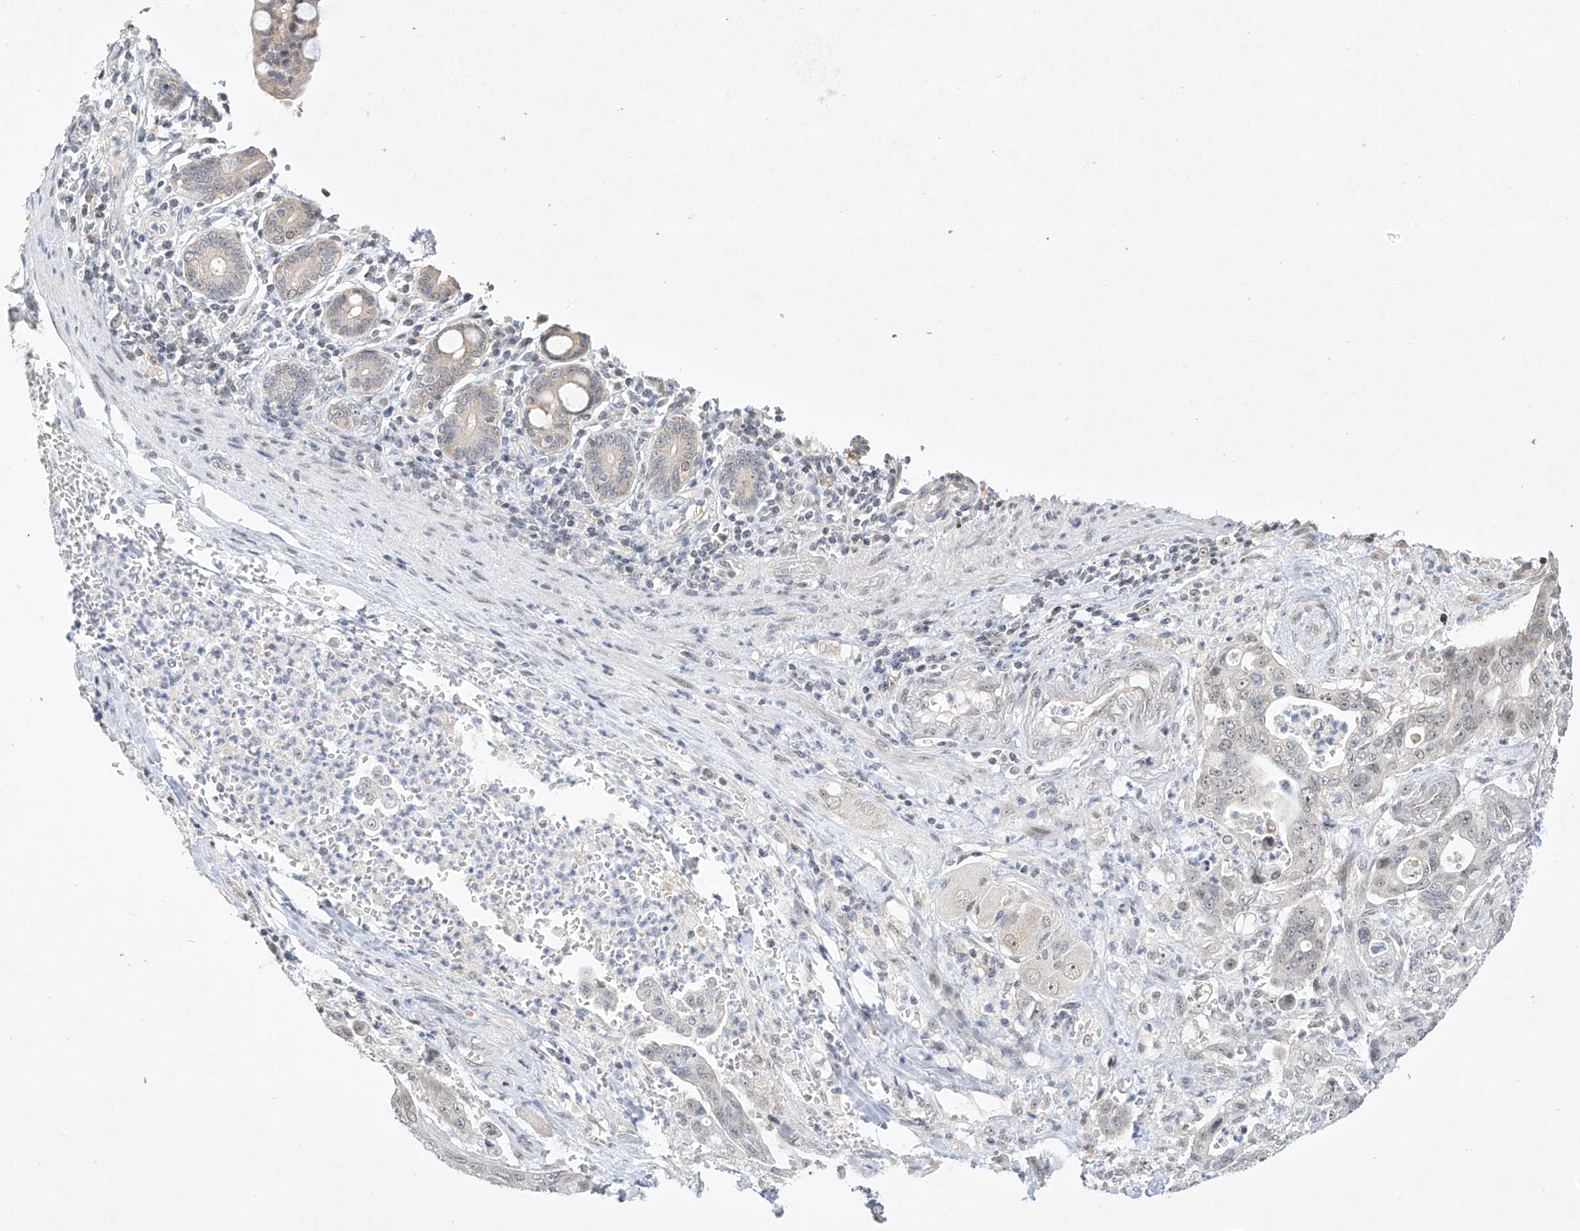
{"staining": {"intensity": "negative", "quantity": "none", "location": "none"}, "tissue": "pancreatic cancer", "cell_type": "Tumor cells", "image_type": "cancer", "snomed": [{"axis": "morphology", "description": "Adenocarcinoma, NOS"}, {"axis": "topography", "description": "Pancreas"}], "caption": "DAB immunohistochemical staining of pancreatic cancer shows no significant expression in tumor cells.", "gene": "TASP1", "patient": {"sex": "male", "age": 70}}